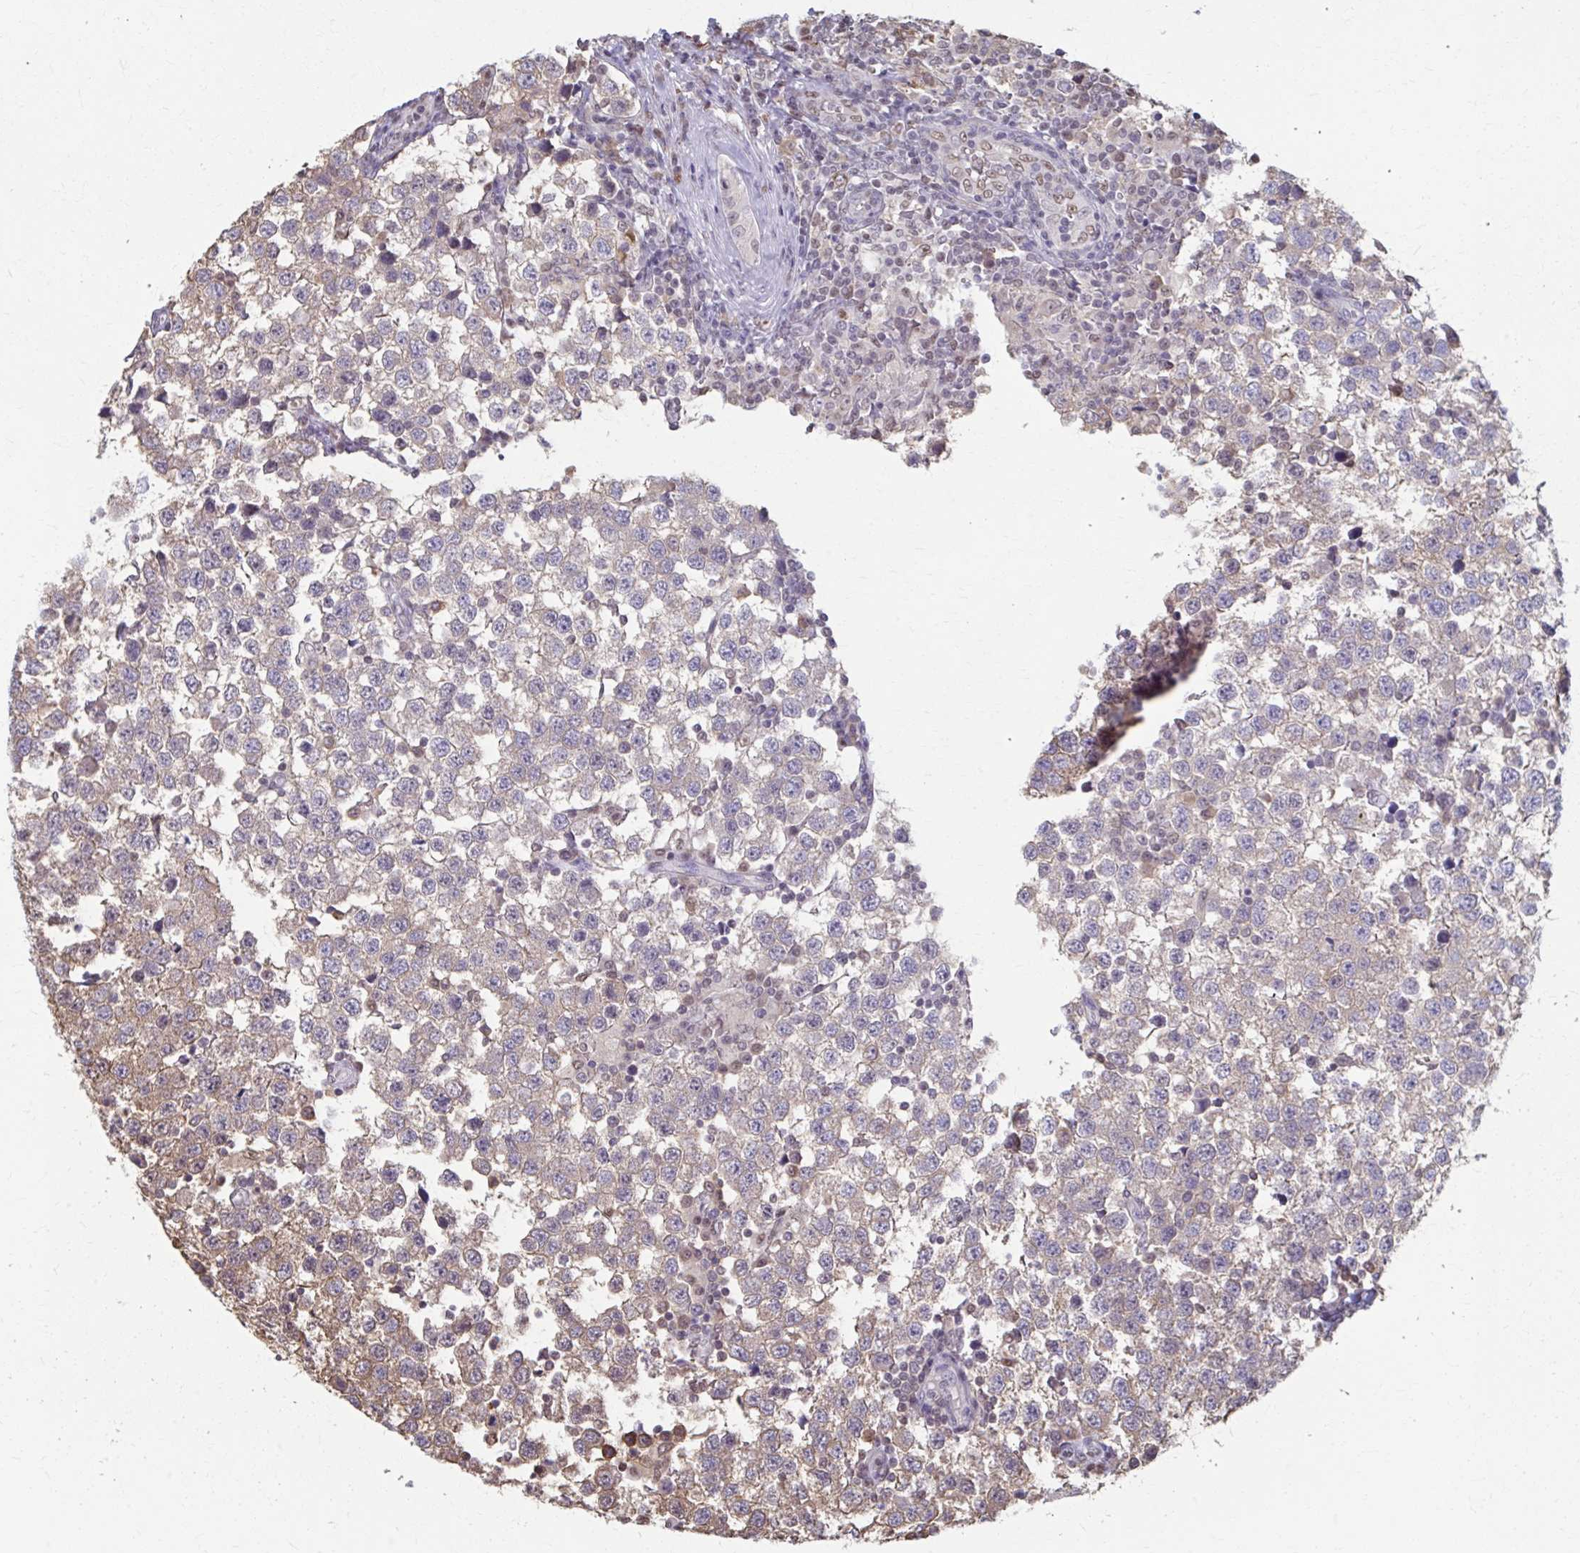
{"staining": {"intensity": "weak", "quantity": "25%-75%", "location": "cytoplasmic/membranous"}, "tissue": "testis cancer", "cell_type": "Tumor cells", "image_type": "cancer", "snomed": [{"axis": "morphology", "description": "Seminoma, NOS"}, {"axis": "topography", "description": "Testis"}], "caption": "Immunohistochemistry (IHC) photomicrograph of neoplastic tissue: human testis cancer (seminoma) stained using IHC displays low levels of weak protein expression localized specifically in the cytoplasmic/membranous of tumor cells, appearing as a cytoplasmic/membranous brown color.", "gene": "ING4", "patient": {"sex": "male", "age": 34}}